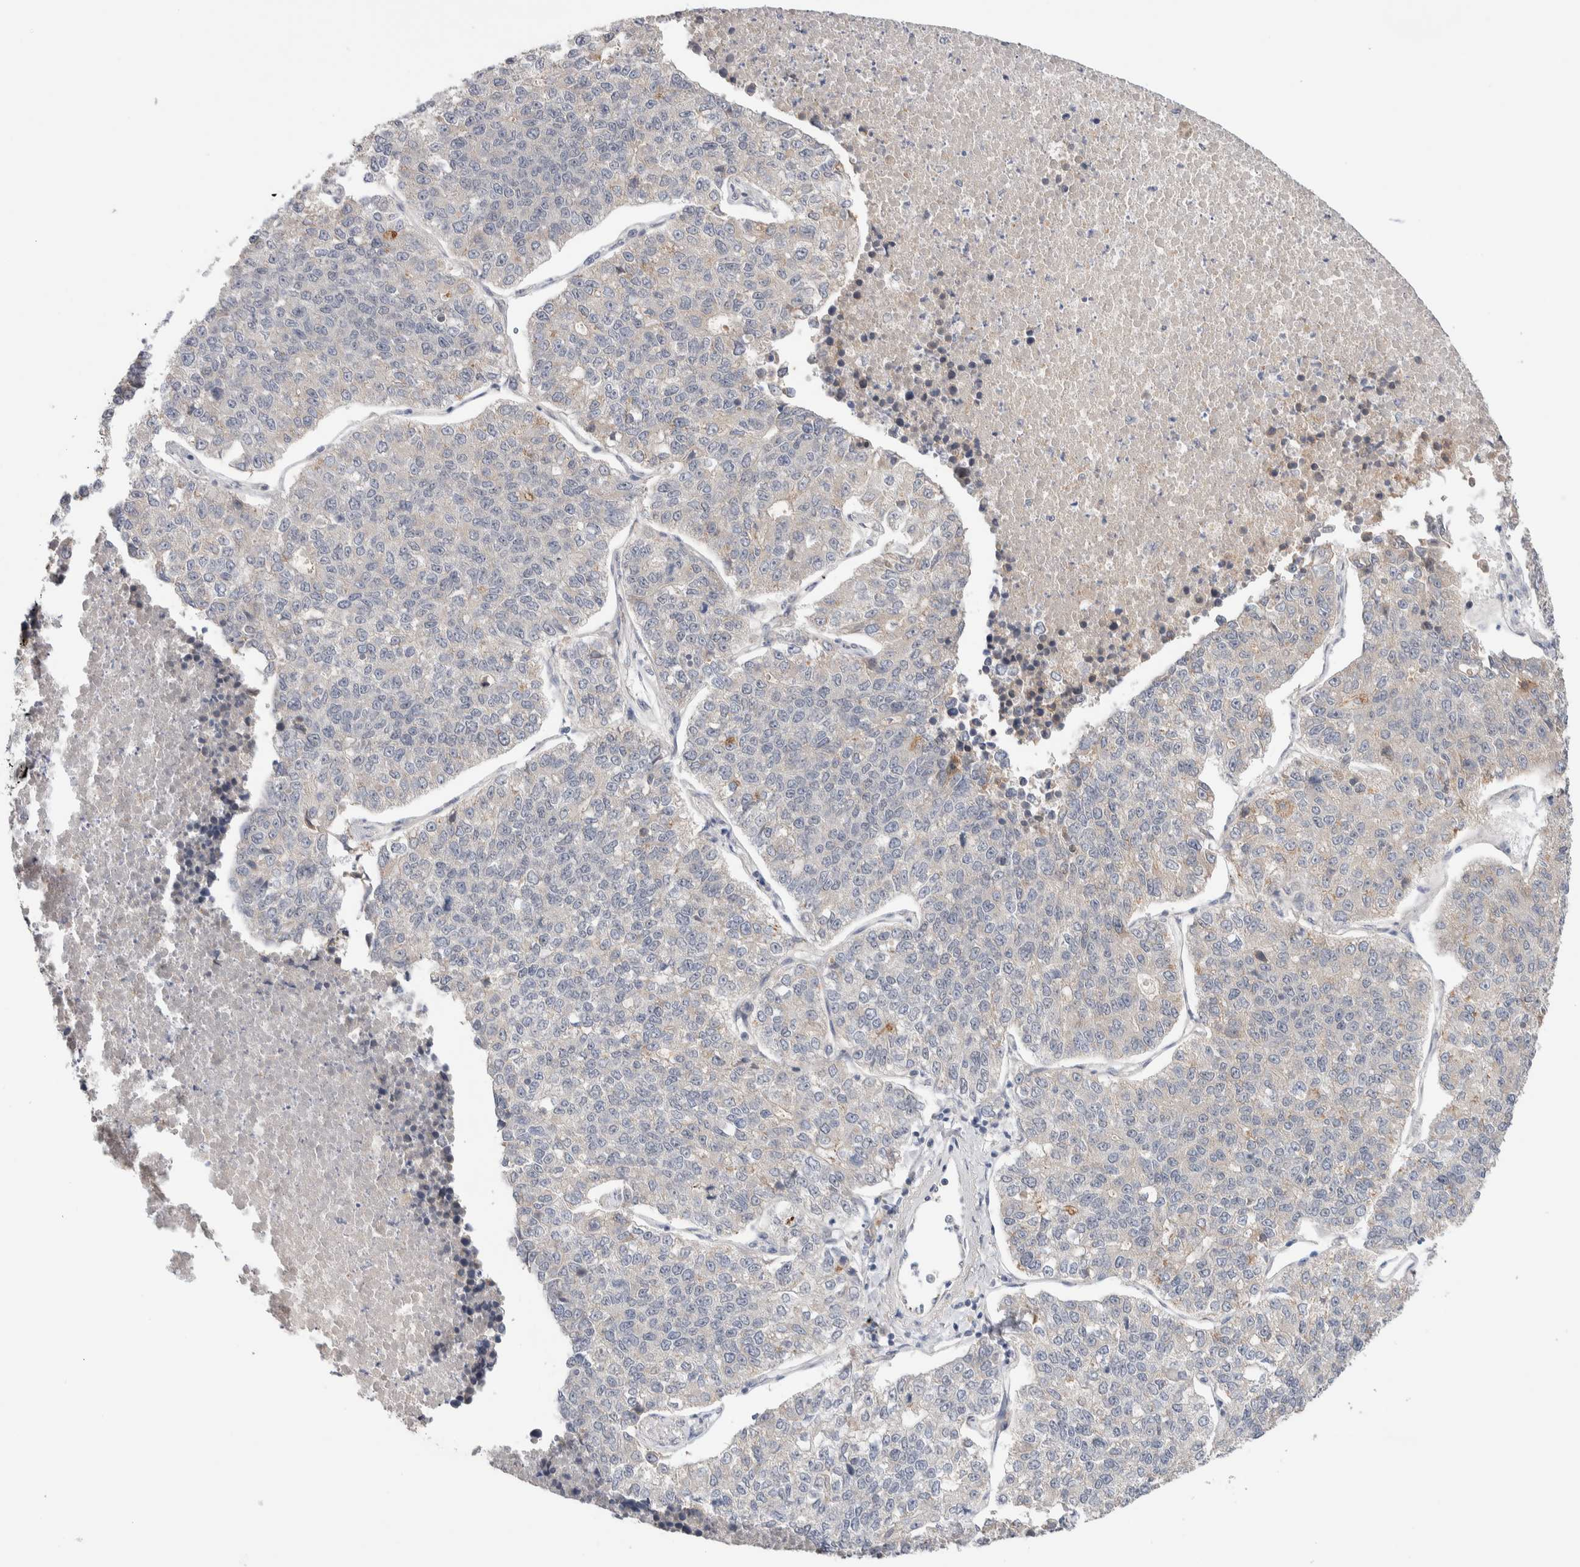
{"staining": {"intensity": "negative", "quantity": "none", "location": "none"}, "tissue": "lung cancer", "cell_type": "Tumor cells", "image_type": "cancer", "snomed": [{"axis": "morphology", "description": "Adenocarcinoma, NOS"}, {"axis": "topography", "description": "Lung"}], "caption": "The histopathology image shows no staining of tumor cells in lung cancer (adenocarcinoma). (Stains: DAB (3,3'-diaminobenzidine) immunohistochemistry with hematoxylin counter stain, Microscopy: brightfield microscopy at high magnification).", "gene": "PRDM15", "patient": {"sex": "male", "age": 49}}